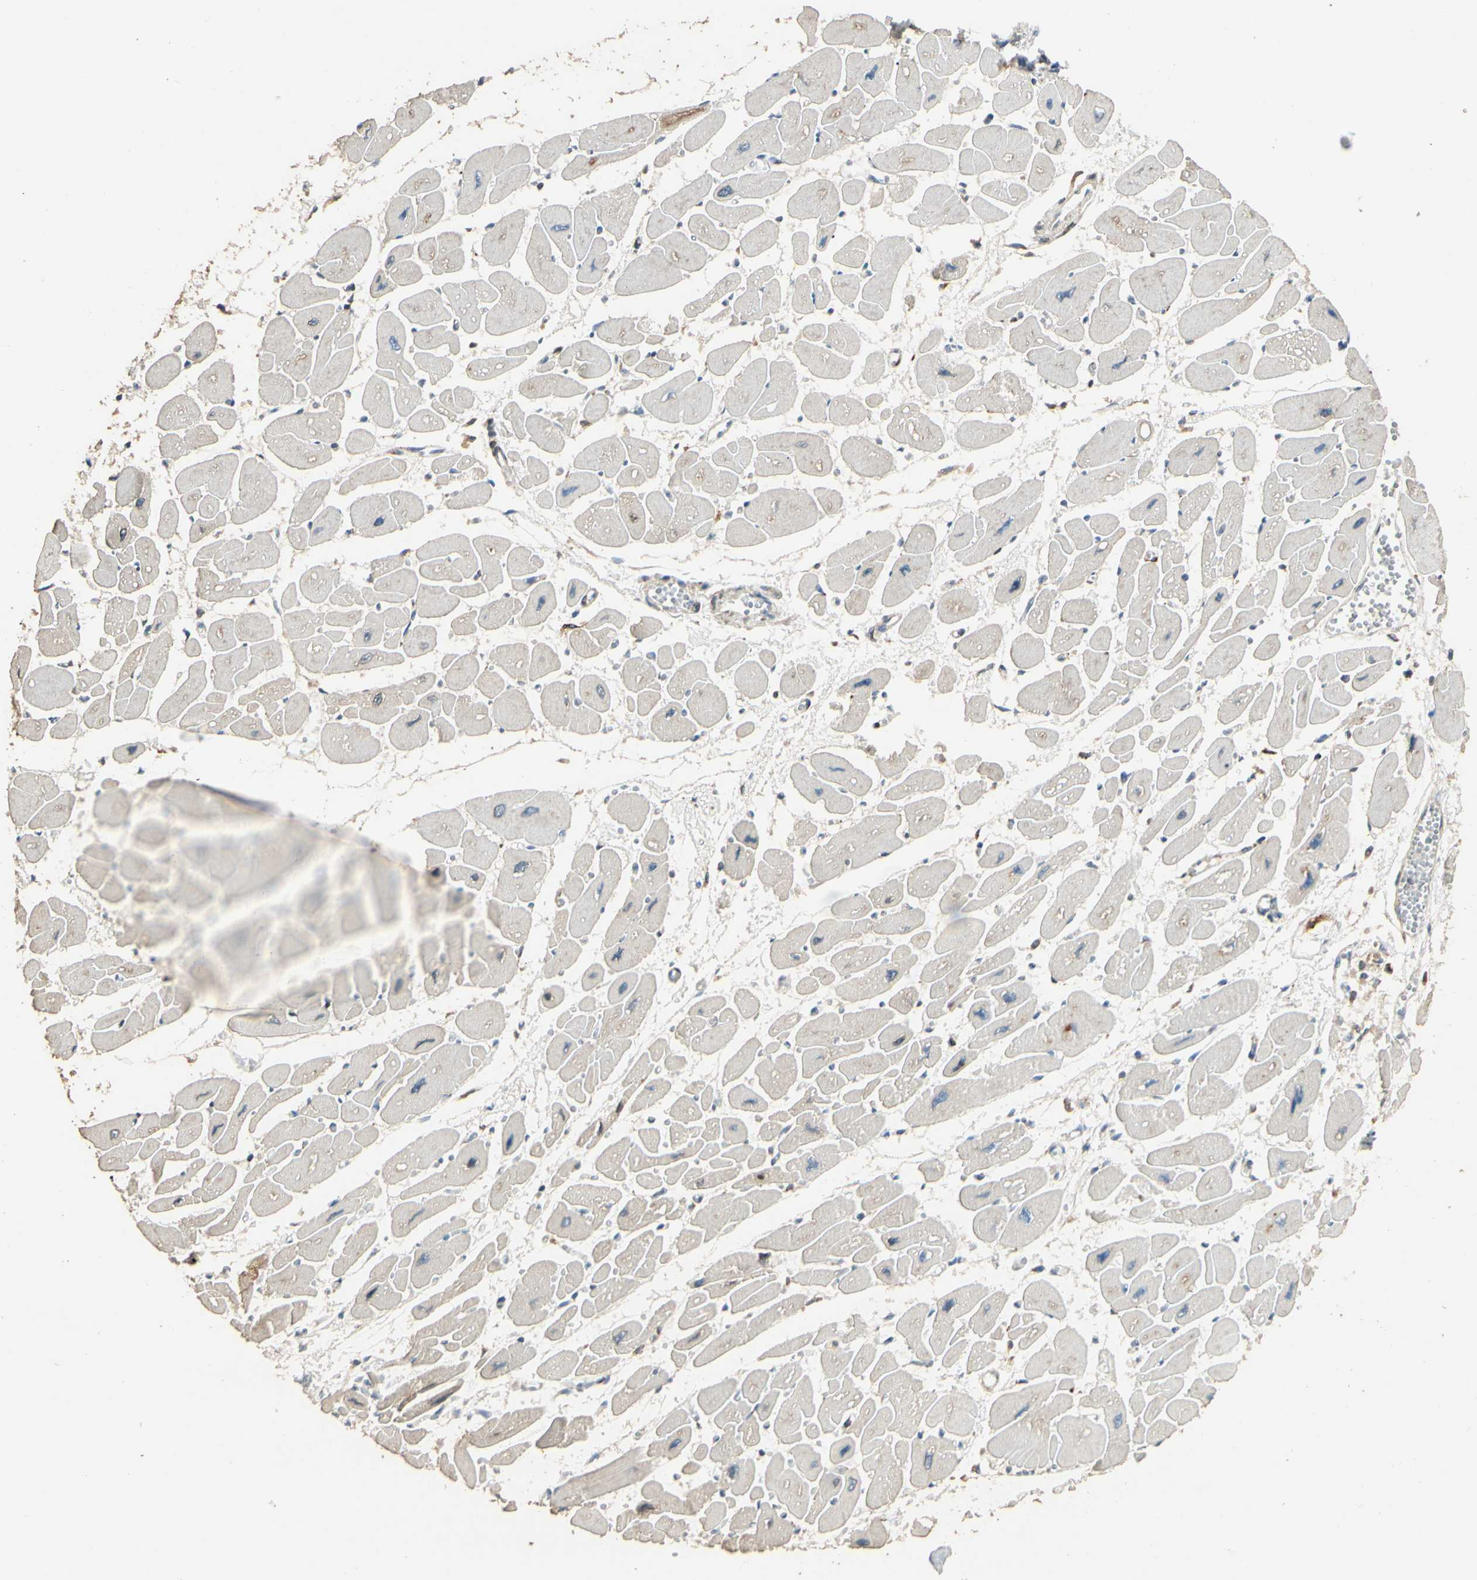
{"staining": {"intensity": "weak", "quantity": "25%-75%", "location": "cytoplasmic/membranous"}, "tissue": "heart muscle", "cell_type": "Cardiomyocytes", "image_type": "normal", "snomed": [{"axis": "morphology", "description": "Normal tissue, NOS"}, {"axis": "topography", "description": "Heart"}], "caption": "High-magnification brightfield microscopy of benign heart muscle stained with DAB (3,3'-diaminobenzidine) (brown) and counterstained with hematoxylin (blue). cardiomyocytes exhibit weak cytoplasmic/membranous staining is seen in about25%-75% of cells.", "gene": "MRPL9", "patient": {"sex": "female", "age": 54}}